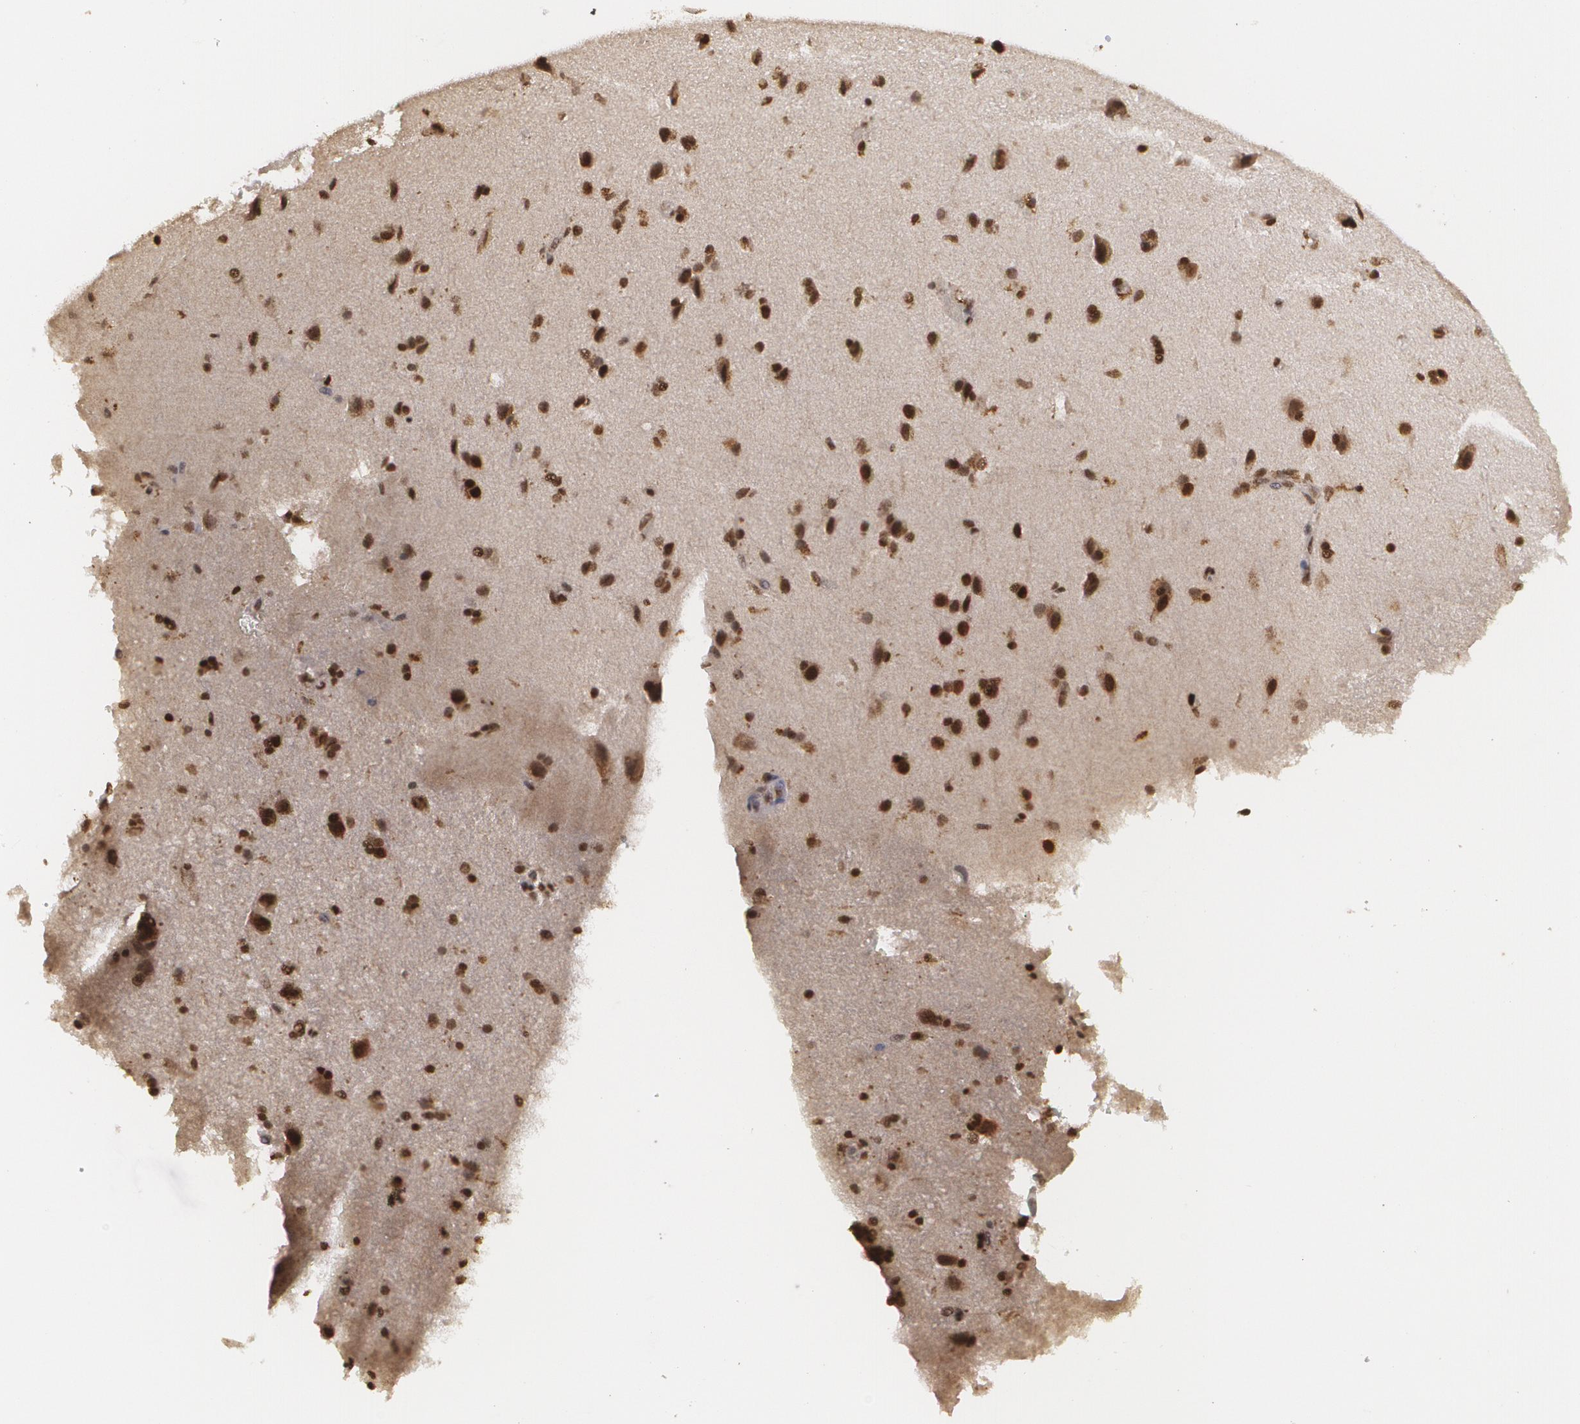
{"staining": {"intensity": "moderate", "quantity": ">75%", "location": "nuclear"}, "tissue": "cerebral cortex", "cell_type": "Endothelial cells", "image_type": "normal", "snomed": [{"axis": "morphology", "description": "Normal tissue, NOS"}, {"axis": "topography", "description": "Cerebral cortex"}], "caption": "Immunohistochemical staining of normal cerebral cortex displays >75% levels of moderate nuclear protein positivity in approximately >75% of endothelial cells.", "gene": "RXRB", "patient": {"sex": "female", "age": 45}}